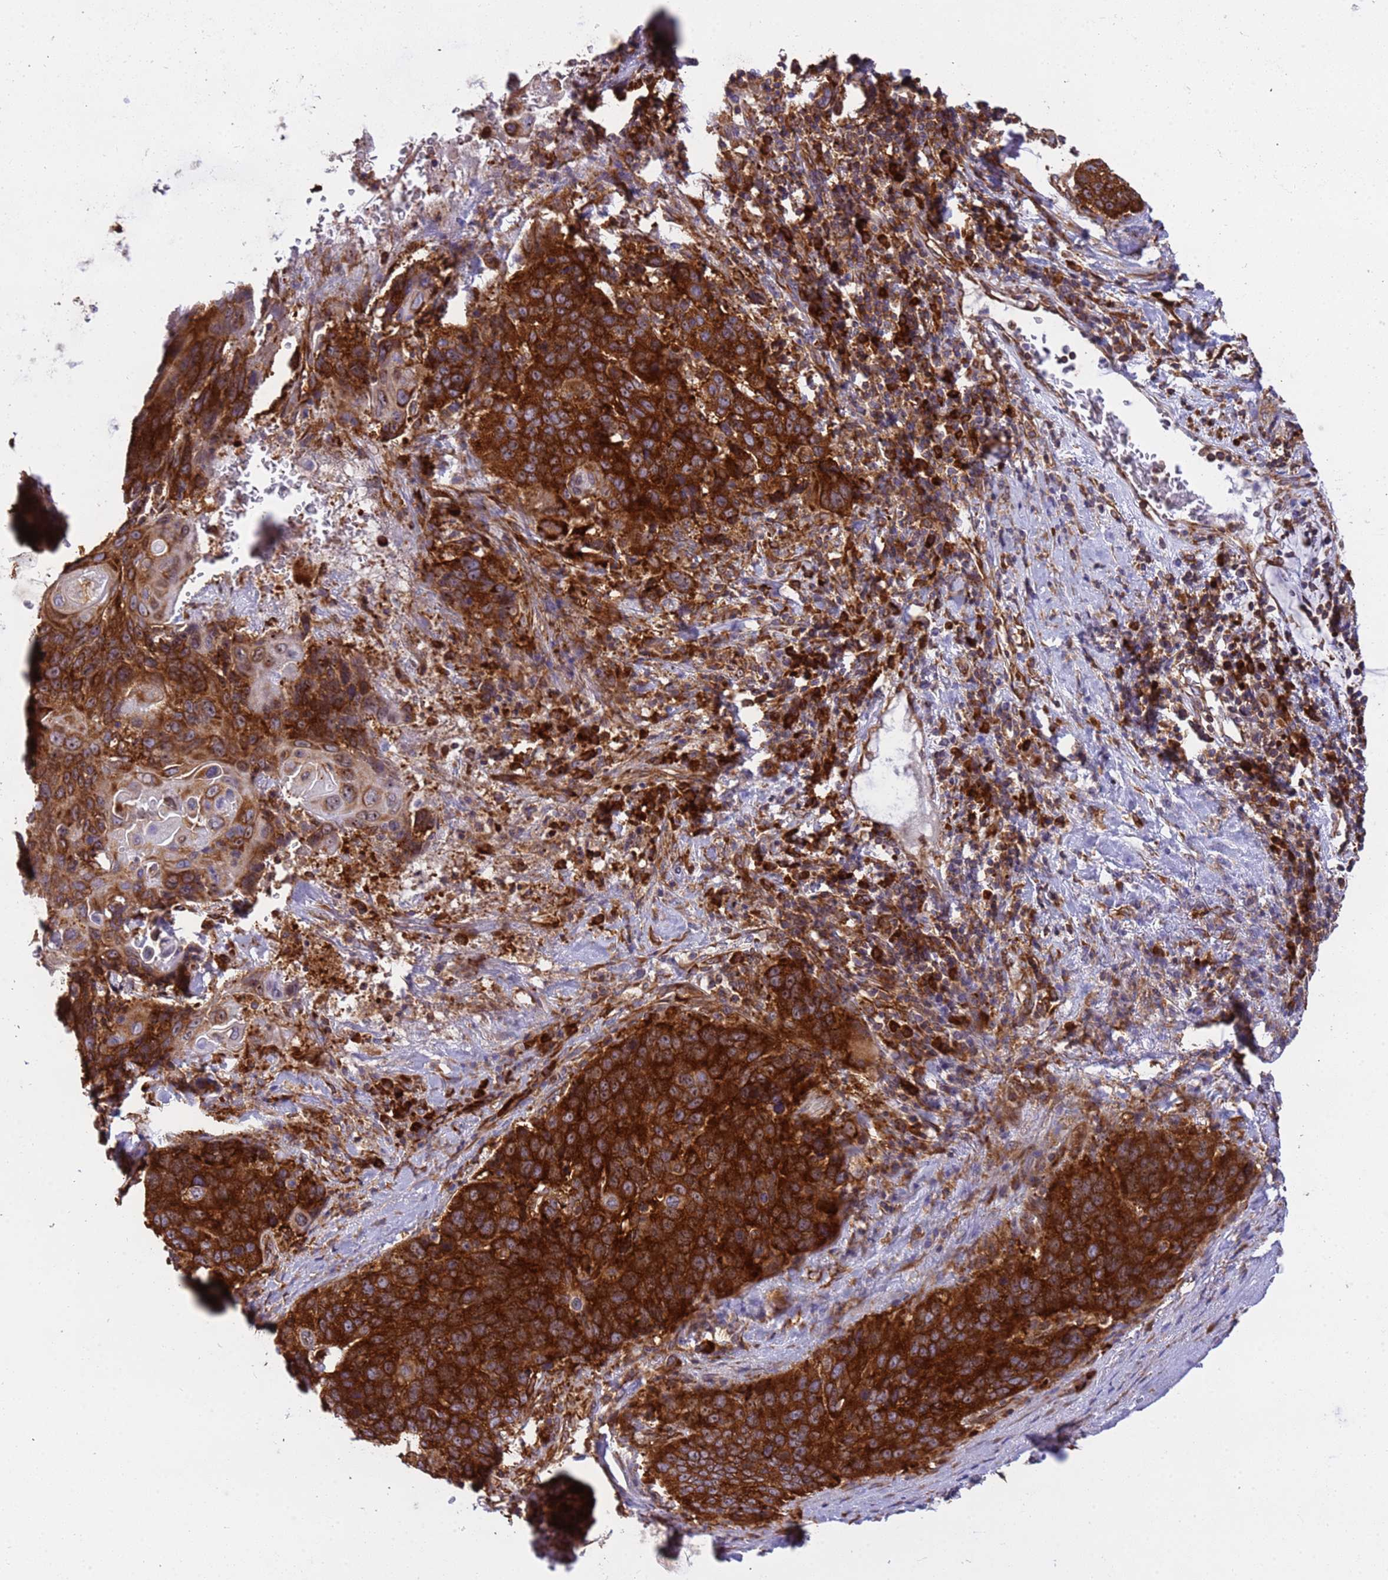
{"staining": {"intensity": "strong", "quantity": ">75%", "location": "cytoplasmic/membranous"}, "tissue": "lung cancer", "cell_type": "Tumor cells", "image_type": "cancer", "snomed": [{"axis": "morphology", "description": "Squamous cell carcinoma, NOS"}, {"axis": "topography", "description": "Lung"}], "caption": "Protein staining reveals strong cytoplasmic/membranous positivity in approximately >75% of tumor cells in lung squamous cell carcinoma.", "gene": "RPL36", "patient": {"sex": "male", "age": 66}}